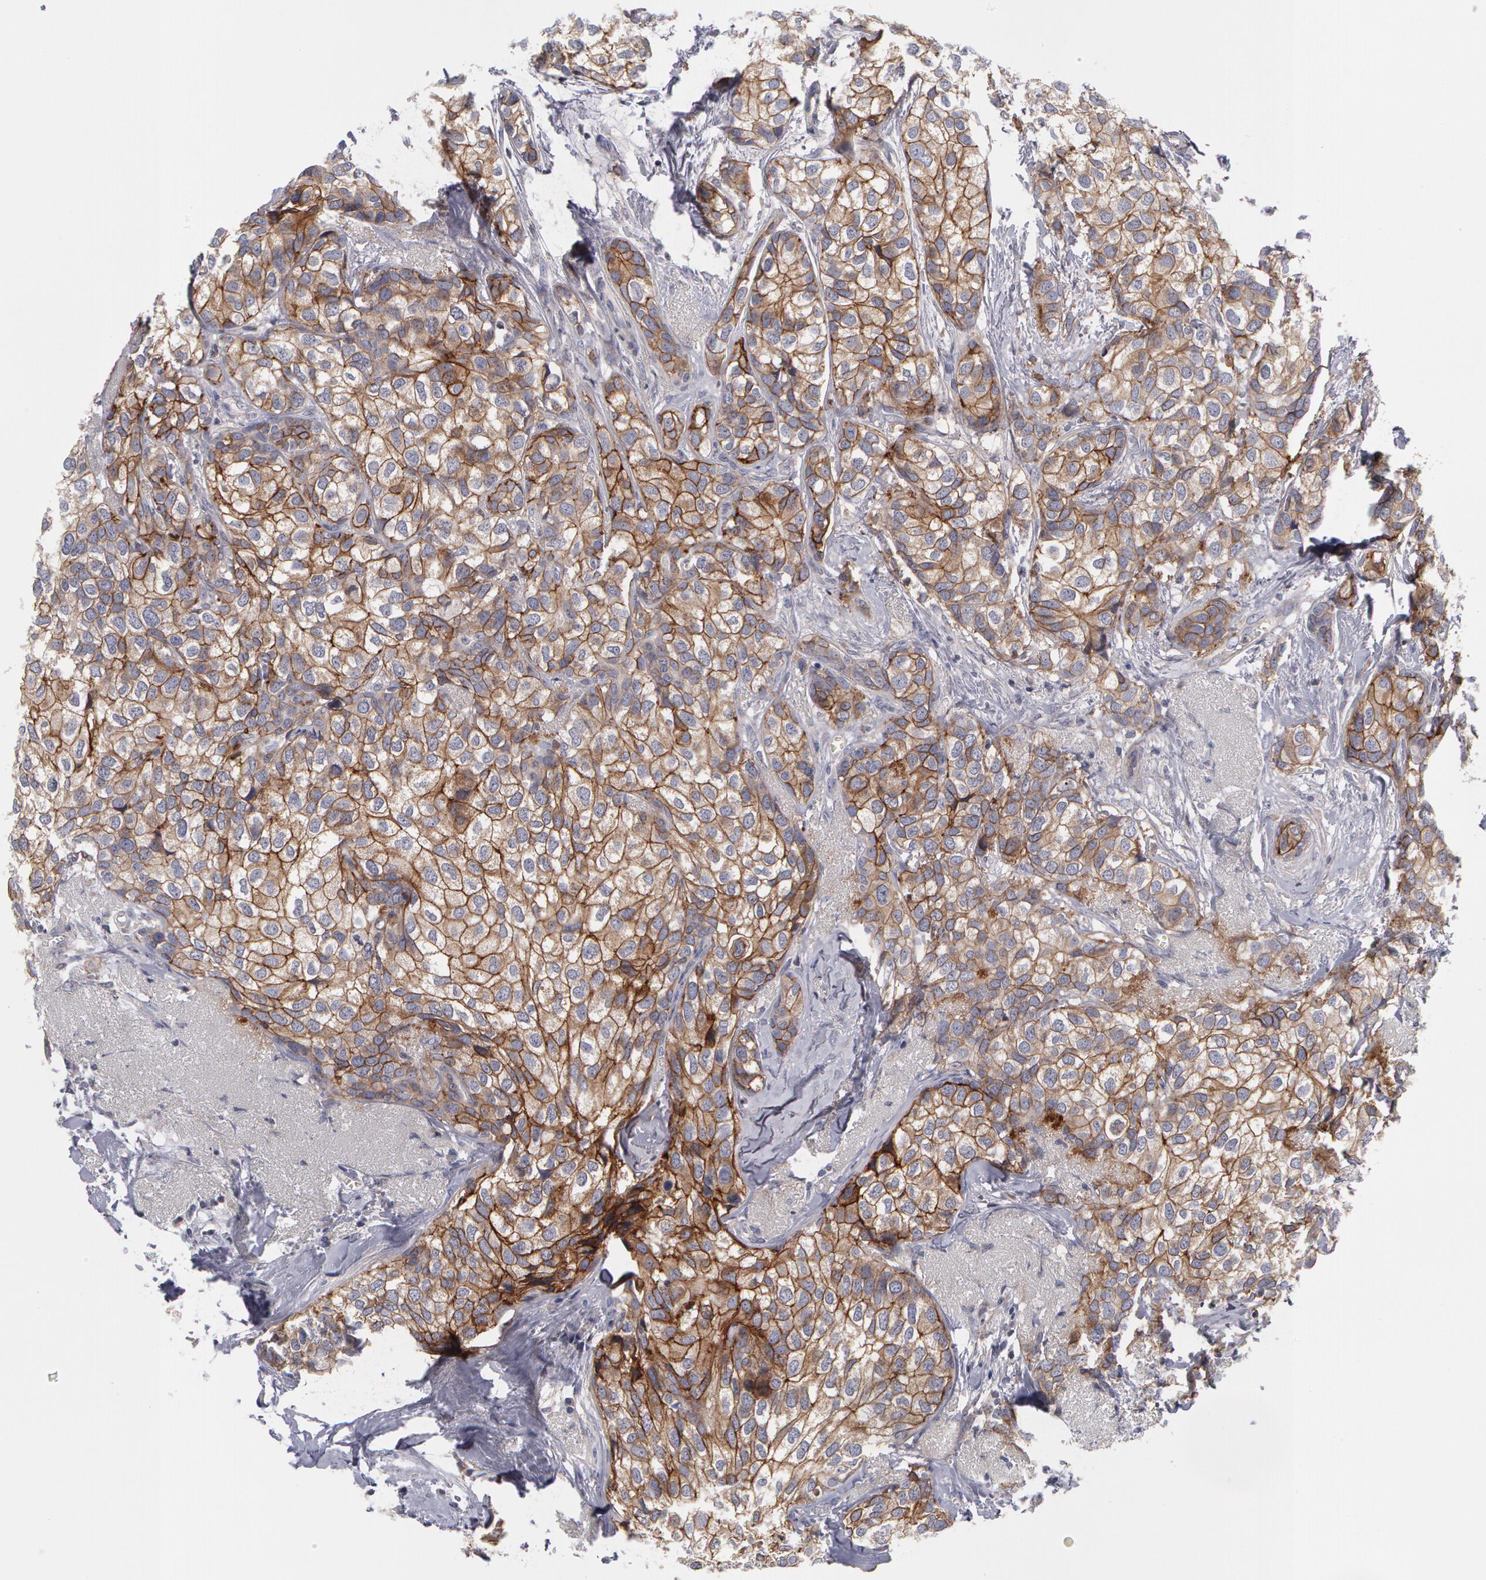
{"staining": {"intensity": "moderate", "quantity": ">75%", "location": "cytoplasmic/membranous"}, "tissue": "breast cancer", "cell_type": "Tumor cells", "image_type": "cancer", "snomed": [{"axis": "morphology", "description": "Duct carcinoma"}, {"axis": "topography", "description": "Breast"}], "caption": "A histopathology image of breast intraductal carcinoma stained for a protein demonstrates moderate cytoplasmic/membranous brown staining in tumor cells.", "gene": "ERBB2", "patient": {"sex": "female", "age": 68}}